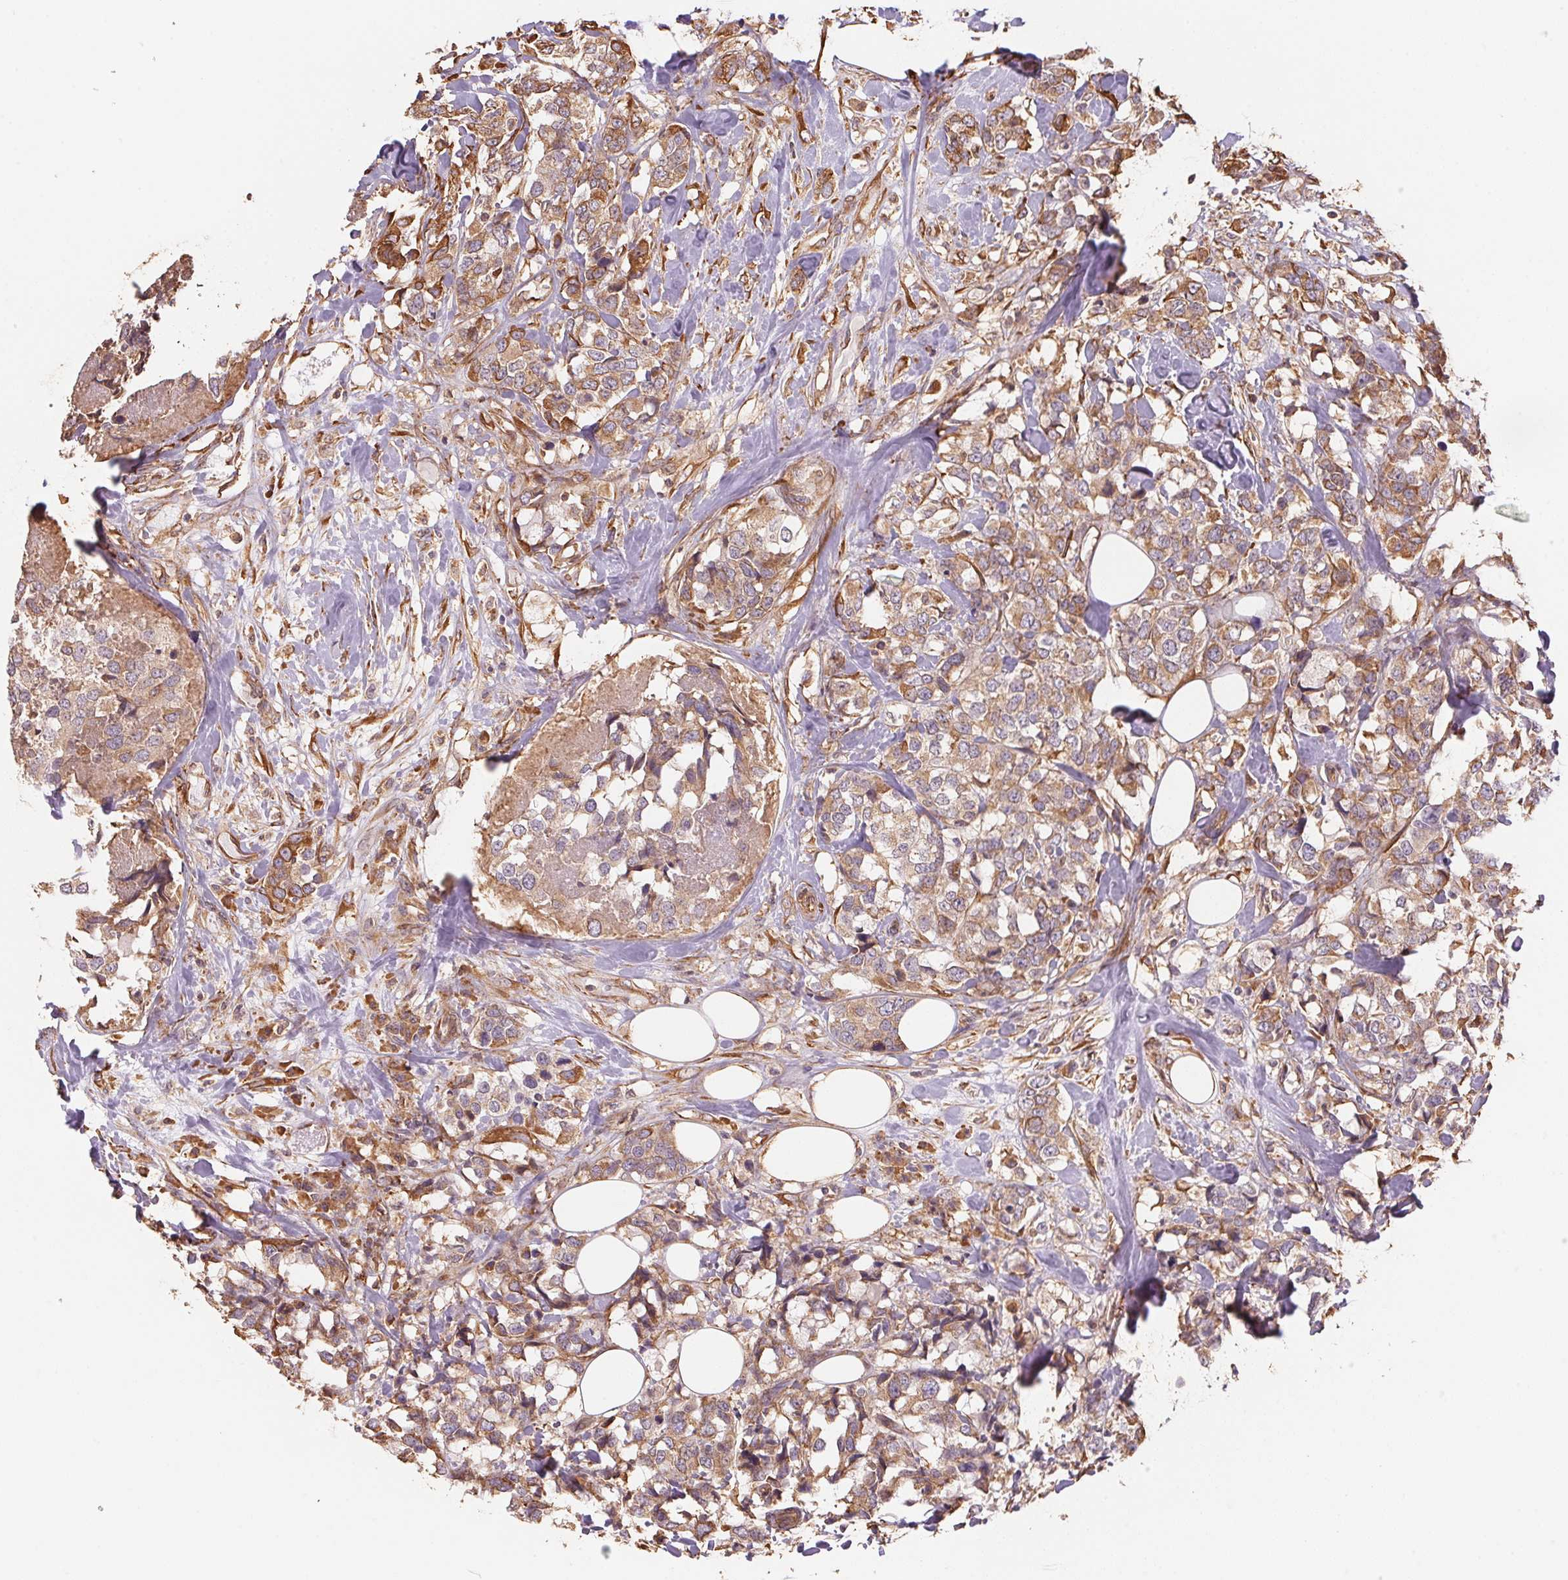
{"staining": {"intensity": "weak", "quantity": ">75%", "location": "cytoplasmic/membranous"}, "tissue": "breast cancer", "cell_type": "Tumor cells", "image_type": "cancer", "snomed": [{"axis": "morphology", "description": "Lobular carcinoma"}, {"axis": "topography", "description": "Breast"}], "caption": "About >75% of tumor cells in breast cancer (lobular carcinoma) demonstrate weak cytoplasmic/membranous protein expression as visualized by brown immunohistochemical staining.", "gene": "C6orf163", "patient": {"sex": "female", "age": 59}}